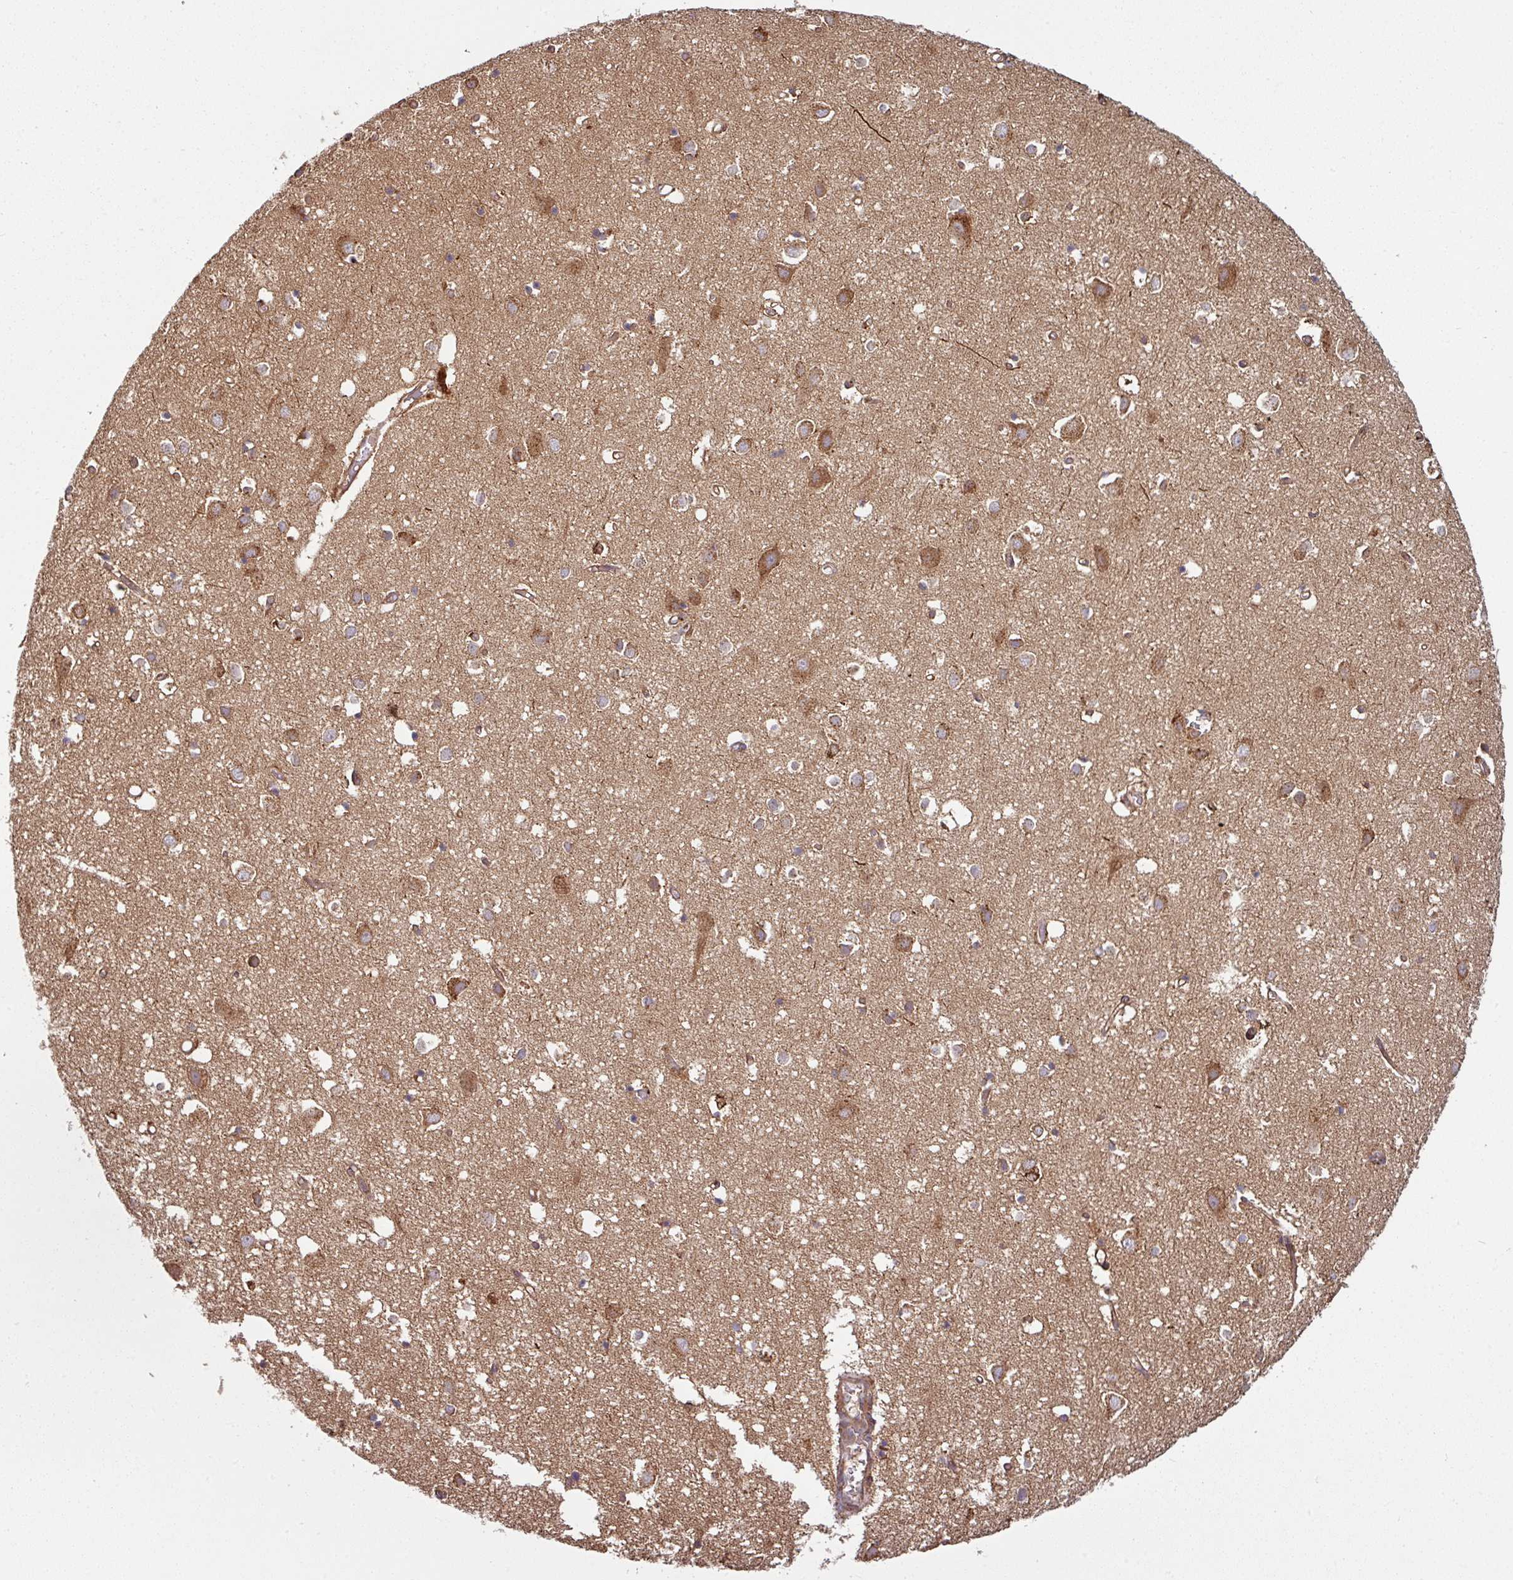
{"staining": {"intensity": "moderate", "quantity": ">75%", "location": "cytoplasmic/membranous"}, "tissue": "cerebral cortex", "cell_type": "Endothelial cells", "image_type": "normal", "snomed": [{"axis": "morphology", "description": "Normal tissue, NOS"}, {"axis": "topography", "description": "Cerebral cortex"}], "caption": "Immunohistochemistry (IHC) (DAB) staining of unremarkable cerebral cortex displays moderate cytoplasmic/membranous protein staining in about >75% of endothelial cells. The staining was performed using DAB (3,3'-diaminobenzidine) to visualize the protein expression in brown, while the nuclei were stained in blue with hematoxylin (Magnification: 20x).", "gene": "RAB5A", "patient": {"sex": "male", "age": 70}}